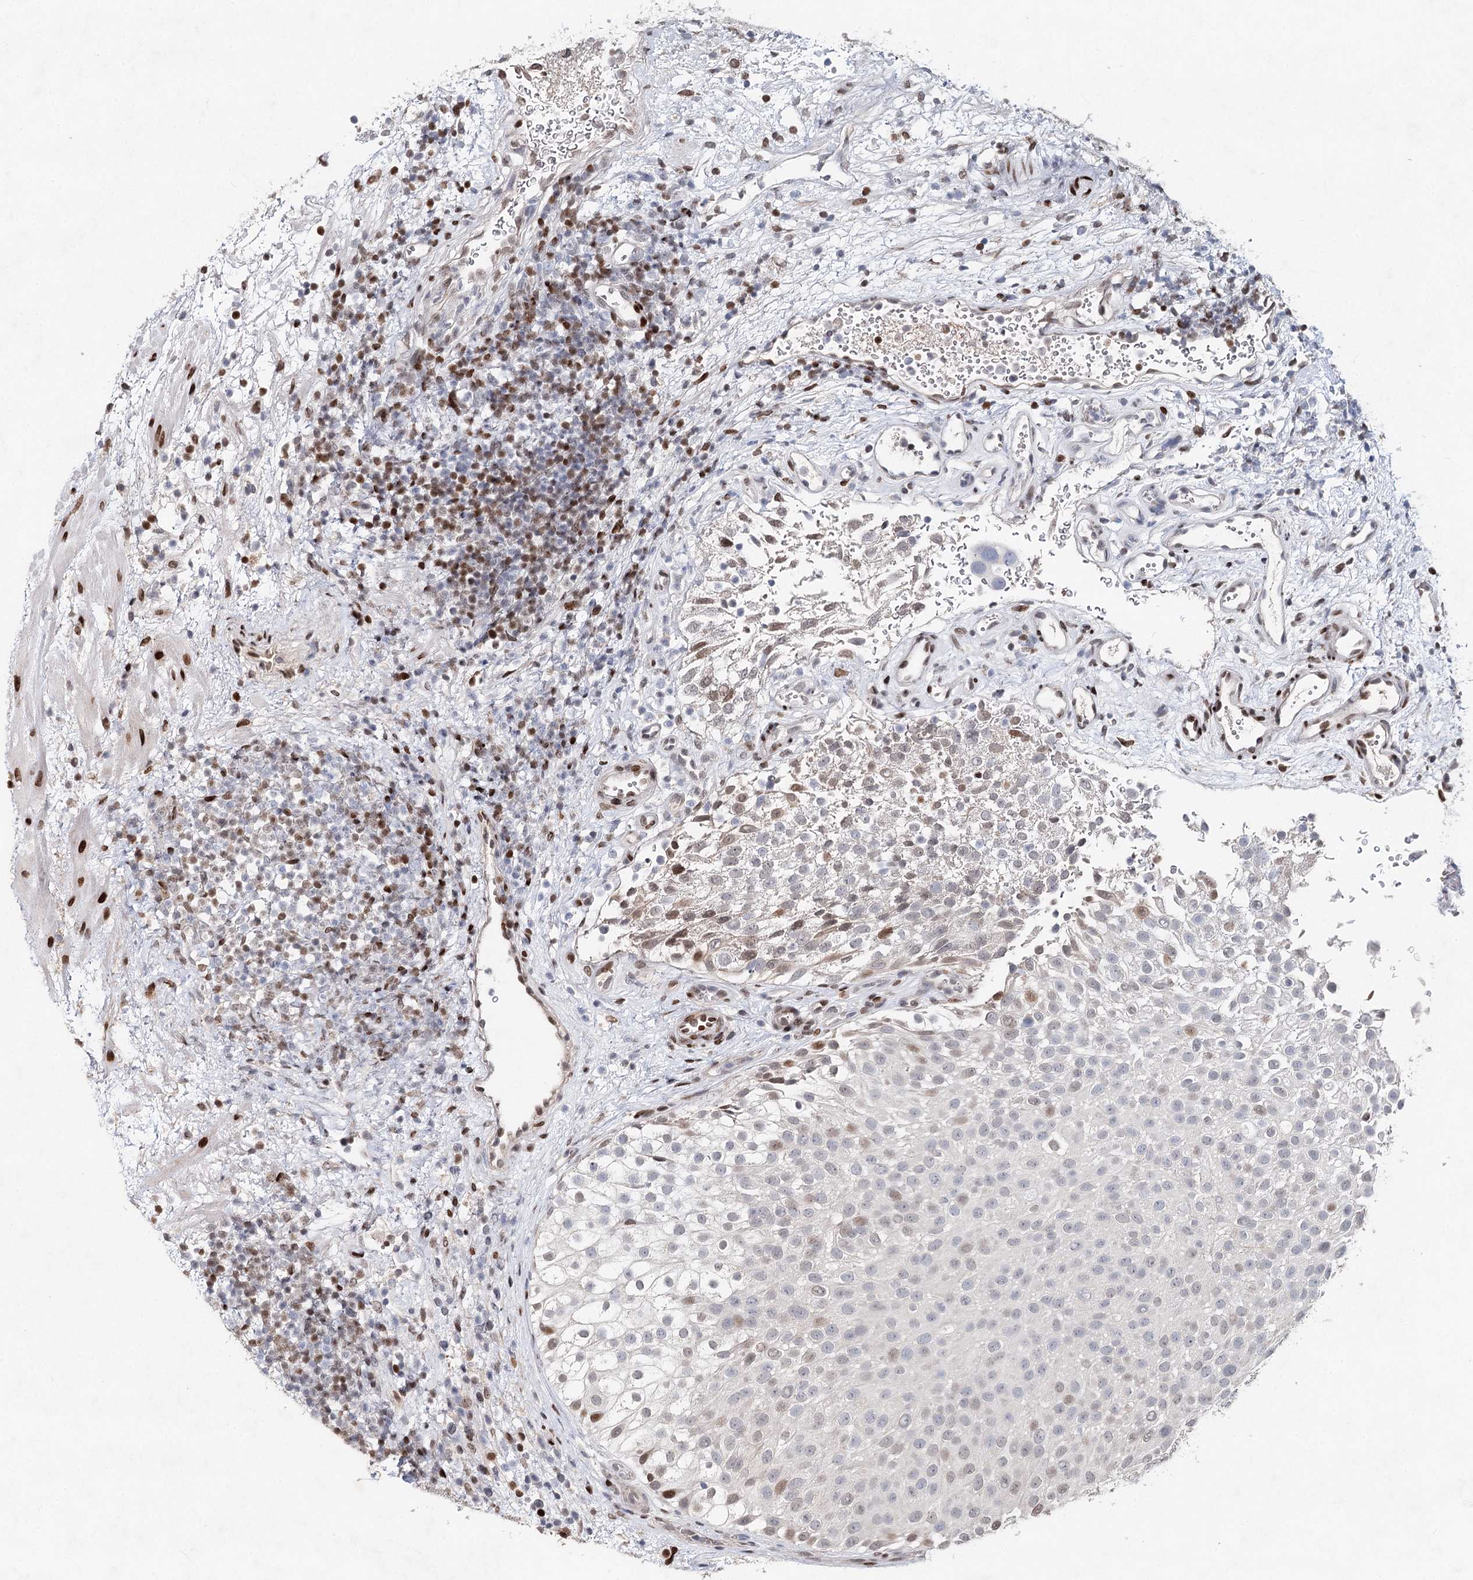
{"staining": {"intensity": "moderate", "quantity": "25%-75%", "location": "nuclear"}, "tissue": "urothelial cancer", "cell_type": "Tumor cells", "image_type": "cancer", "snomed": [{"axis": "morphology", "description": "Urothelial carcinoma, Low grade"}, {"axis": "topography", "description": "Urinary bladder"}], "caption": "Brown immunohistochemical staining in urothelial carcinoma (low-grade) displays moderate nuclear staining in approximately 25%-75% of tumor cells.", "gene": "FRMD4A", "patient": {"sex": "male", "age": 78}}